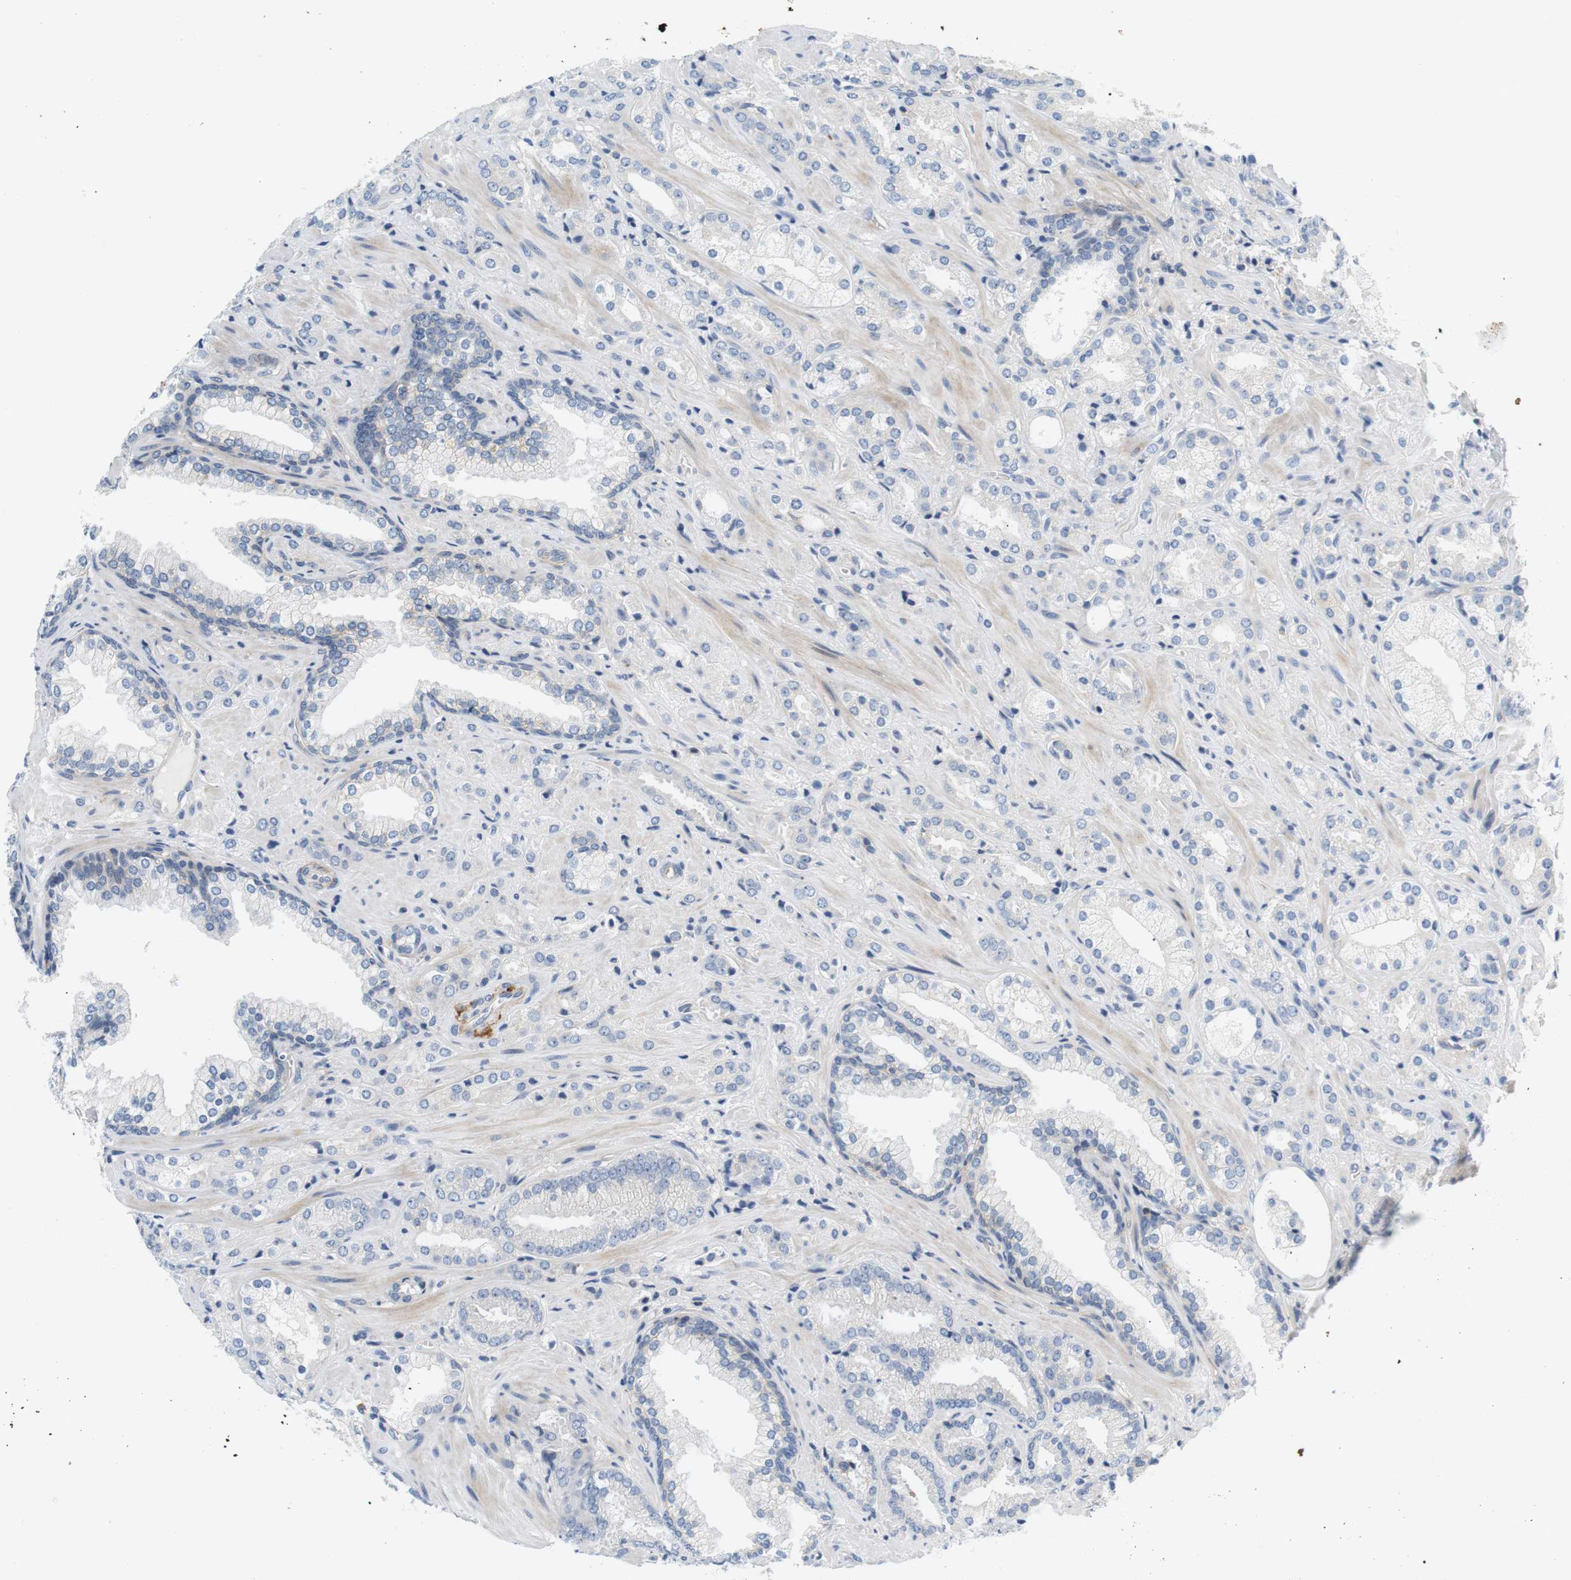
{"staining": {"intensity": "negative", "quantity": "none", "location": "none"}, "tissue": "prostate cancer", "cell_type": "Tumor cells", "image_type": "cancer", "snomed": [{"axis": "morphology", "description": "Adenocarcinoma, High grade"}, {"axis": "topography", "description": "Prostate"}], "caption": "Immunohistochemistry (IHC) of prostate adenocarcinoma (high-grade) exhibits no positivity in tumor cells.", "gene": "SLC30A1", "patient": {"sex": "male", "age": 64}}